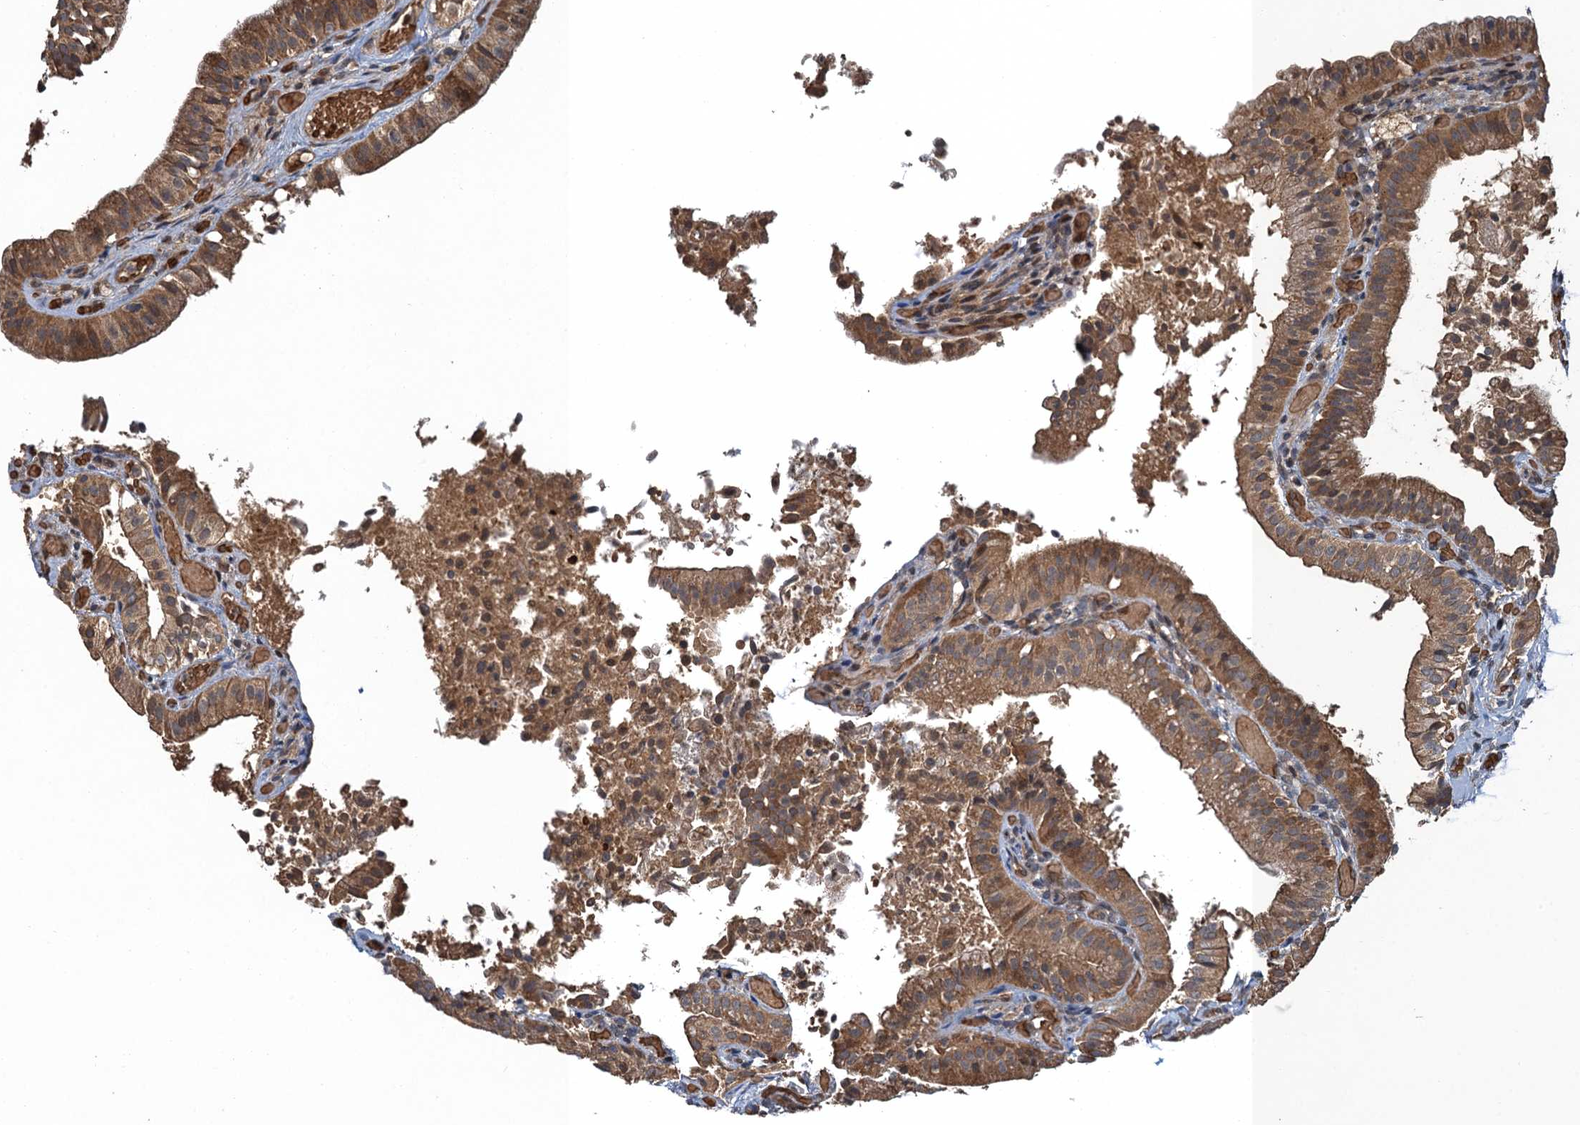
{"staining": {"intensity": "moderate", "quantity": ">75%", "location": "cytoplasmic/membranous"}, "tissue": "gallbladder", "cell_type": "Glandular cells", "image_type": "normal", "snomed": [{"axis": "morphology", "description": "Normal tissue, NOS"}, {"axis": "topography", "description": "Gallbladder"}], "caption": "Immunohistochemistry (IHC) of normal human gallbladder demonstrates medium levels of moderate cytoplasmic/membranous positivity in about >75% of glandular cells. (DAB (3,3'-diaminobenzidine) IHC with brightfield microscopy, high magnification).", "gene": "SNX32", "patient": {"sex": "female", "age": 47}}